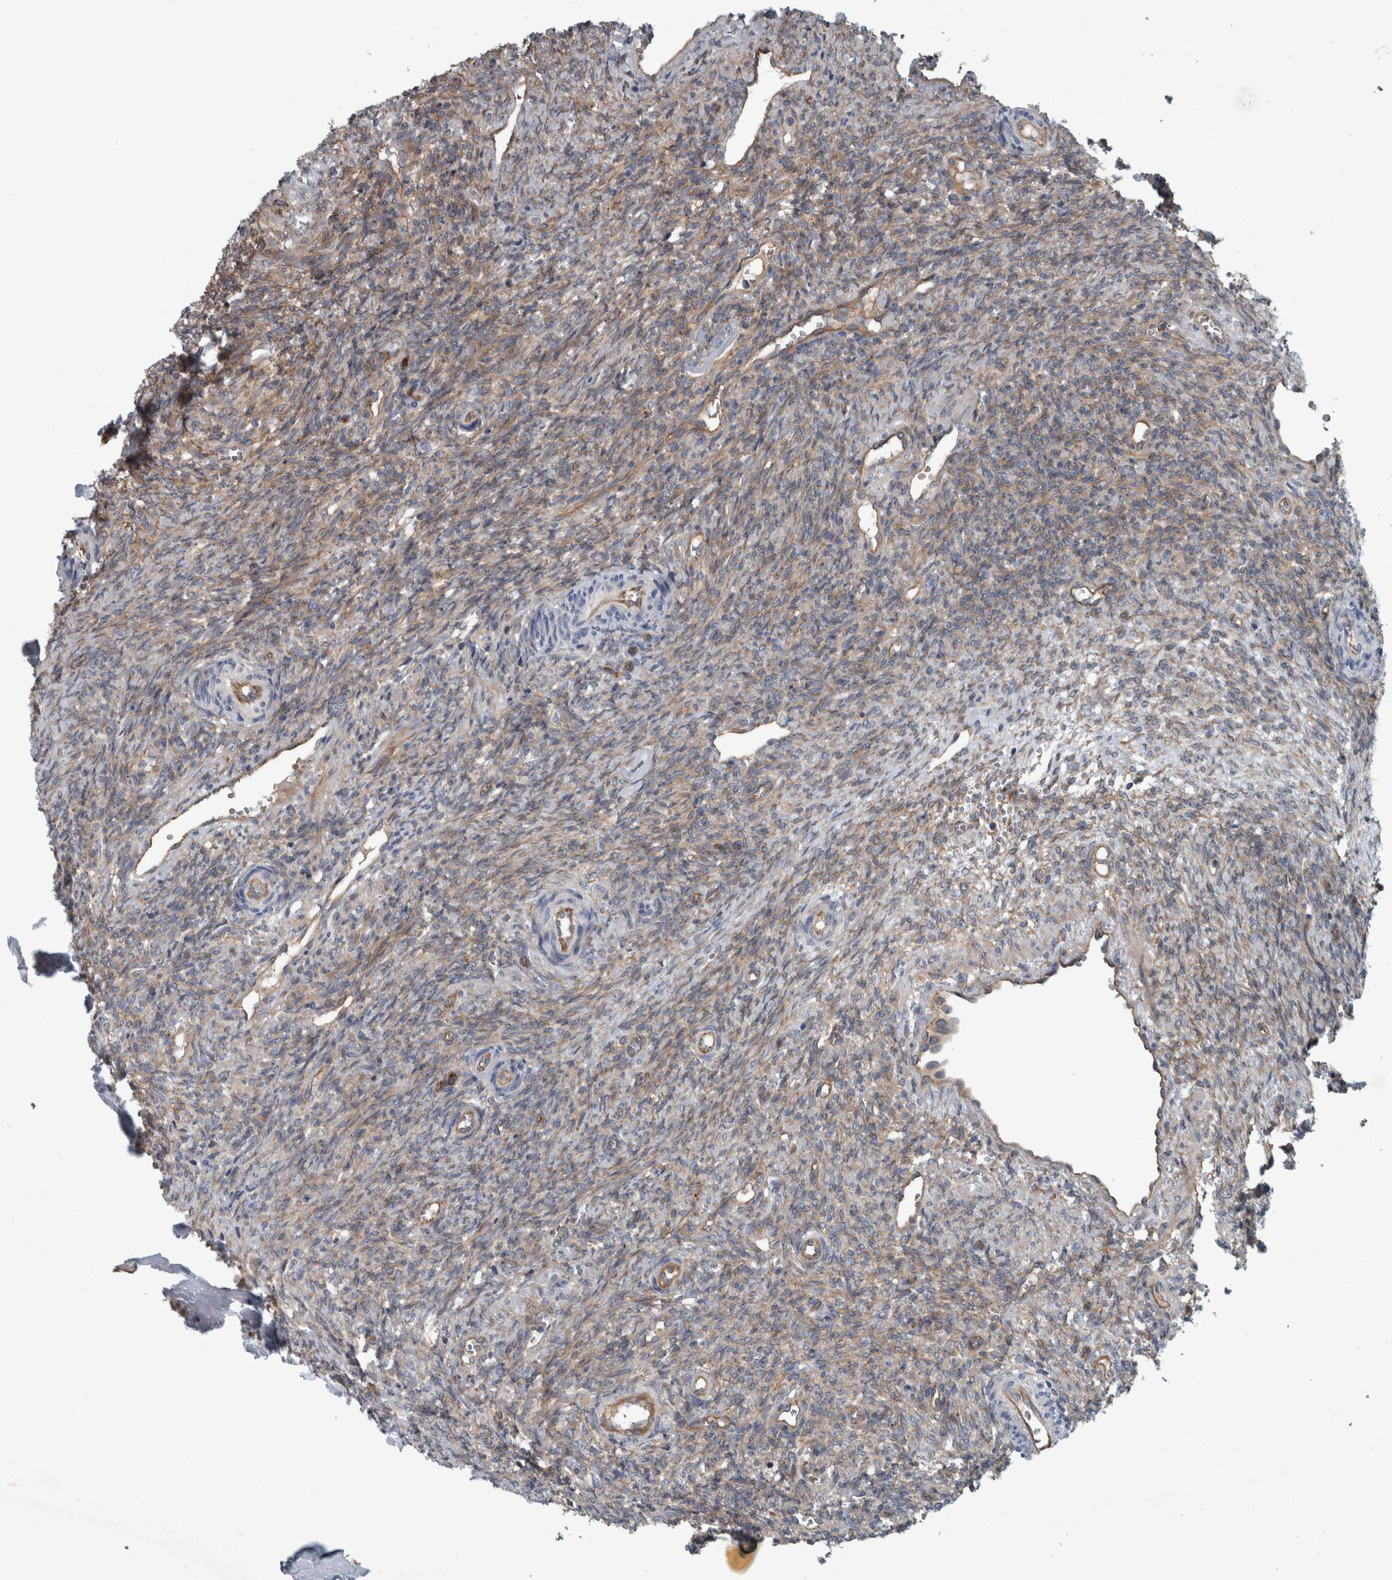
{"staining": {"intensity": "weak", "quantity": ">75%", "location": "cytoplasmic/membranous"}, "tissue": "ovary", "cell_type": "Follicle cells", "image_type": "normal", "snomed": [{"axis": "morphology", "description": "Normal tissue, NOS"}, {"axis": "topography", "description": "Ovary"}], "caption": "A histopathology image showing weak cytoplasmic/membranous positivity in approximately >75% of follicle cells in normal ovary, as visualized by brown immunohistochemical staining.", "gene": "GLT8D2", "patient": {"sex": "female", "age": 41}}